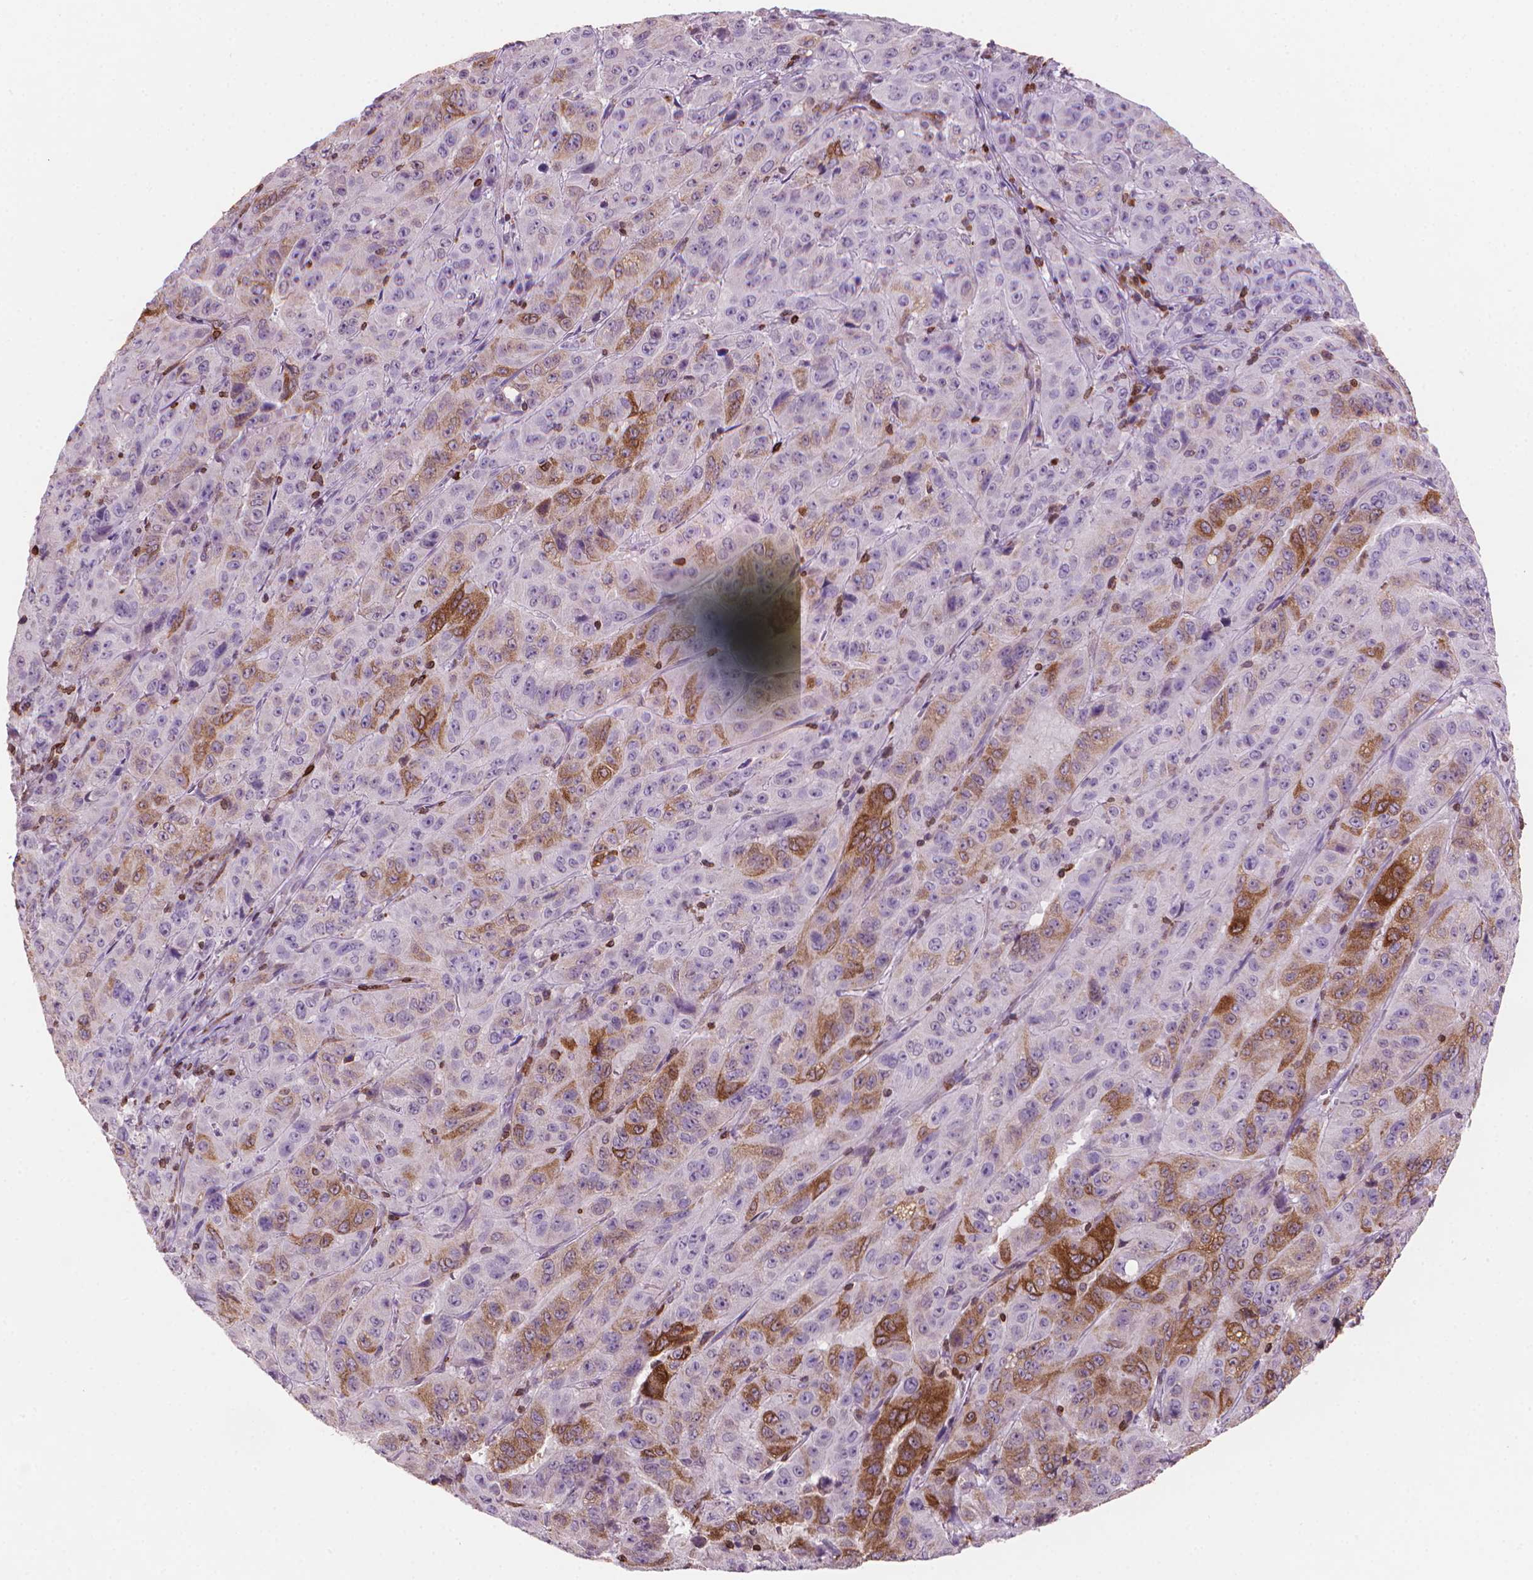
{"staining": {"intensity": "moderate", "quantity": "<25%", "location": "cytoplasmic/membranous"}, "tissue": "pancreatic cancer", "cell_type": "Tumor cells", "image_type": "cancer", "snomed": [{"axis": "morphology", "description": "Adenocarcinoma, NOS"}, {"axis": "topography", "description": "Pancreas"}], "caption": "A low amount of moderate cytoplasmic/membranous expression is appreciated in about <25% of tumor cells in adenocarcinoma (pancreatic) tissue.", "gene": "BCL2", "patient": {"sex": "male", "age": 63}}